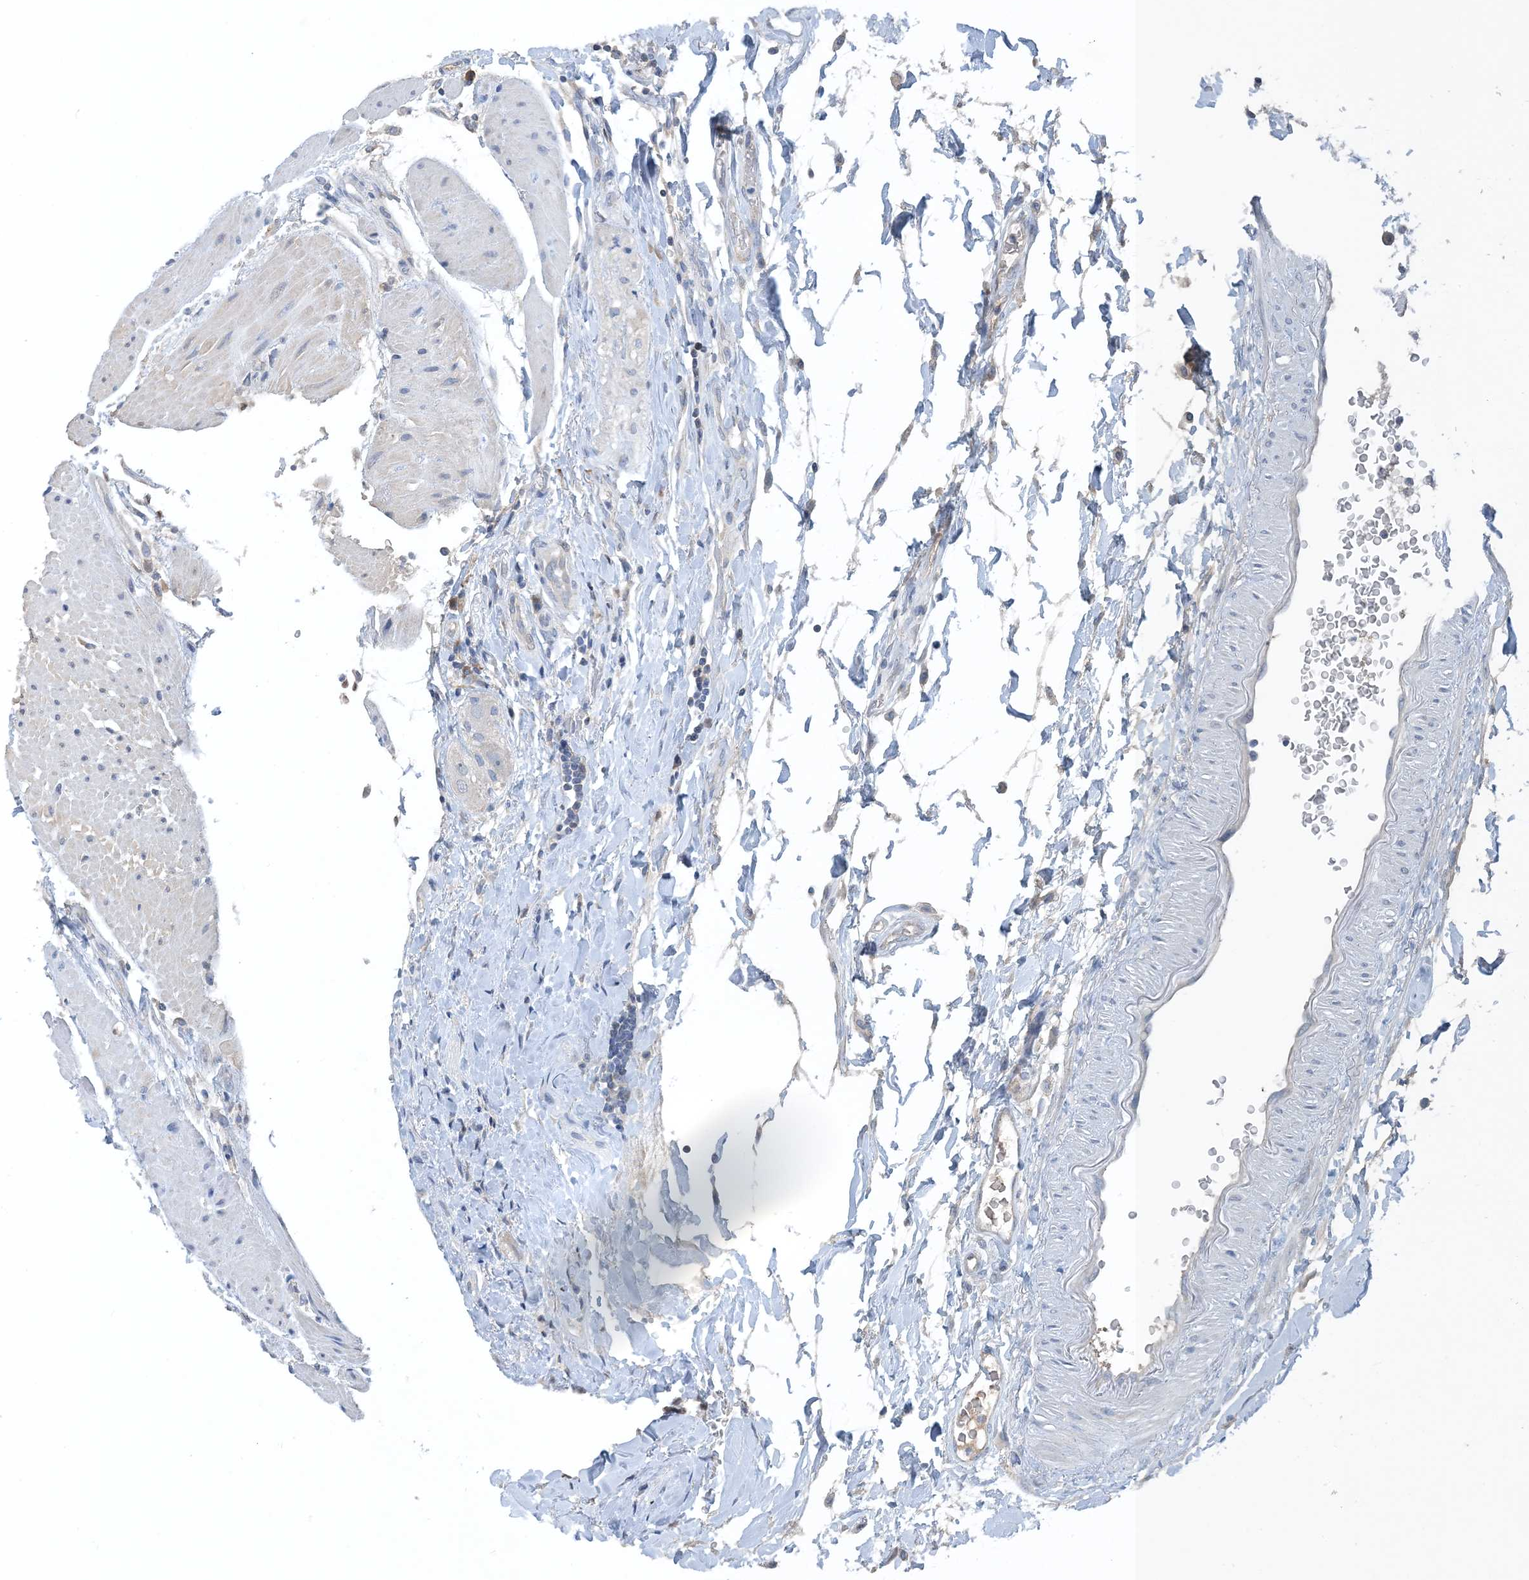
{"staining": {"intensity": "weak", "quantity": ">75%", "location": "cytoplasmic/membranous"}, "tissue": "colon", "cell_type": "Endothelial cells", "image_type": "normal", "snomed": [{"axis": "morphology", "description": "Normal tissue, NOS"}, {"axis": "topography", "description": "Colon"}], "caption": "Endothelial cells display weak cytoplasmic/membranous positivity in approximately >75% of cells in benign colon. (DAB (3,3'-diaminobenzidine) = brown stain, brightfield microscopy at high magnification).", "gene": "CTRL", "patient": {"sex": "female", "age": 79}}